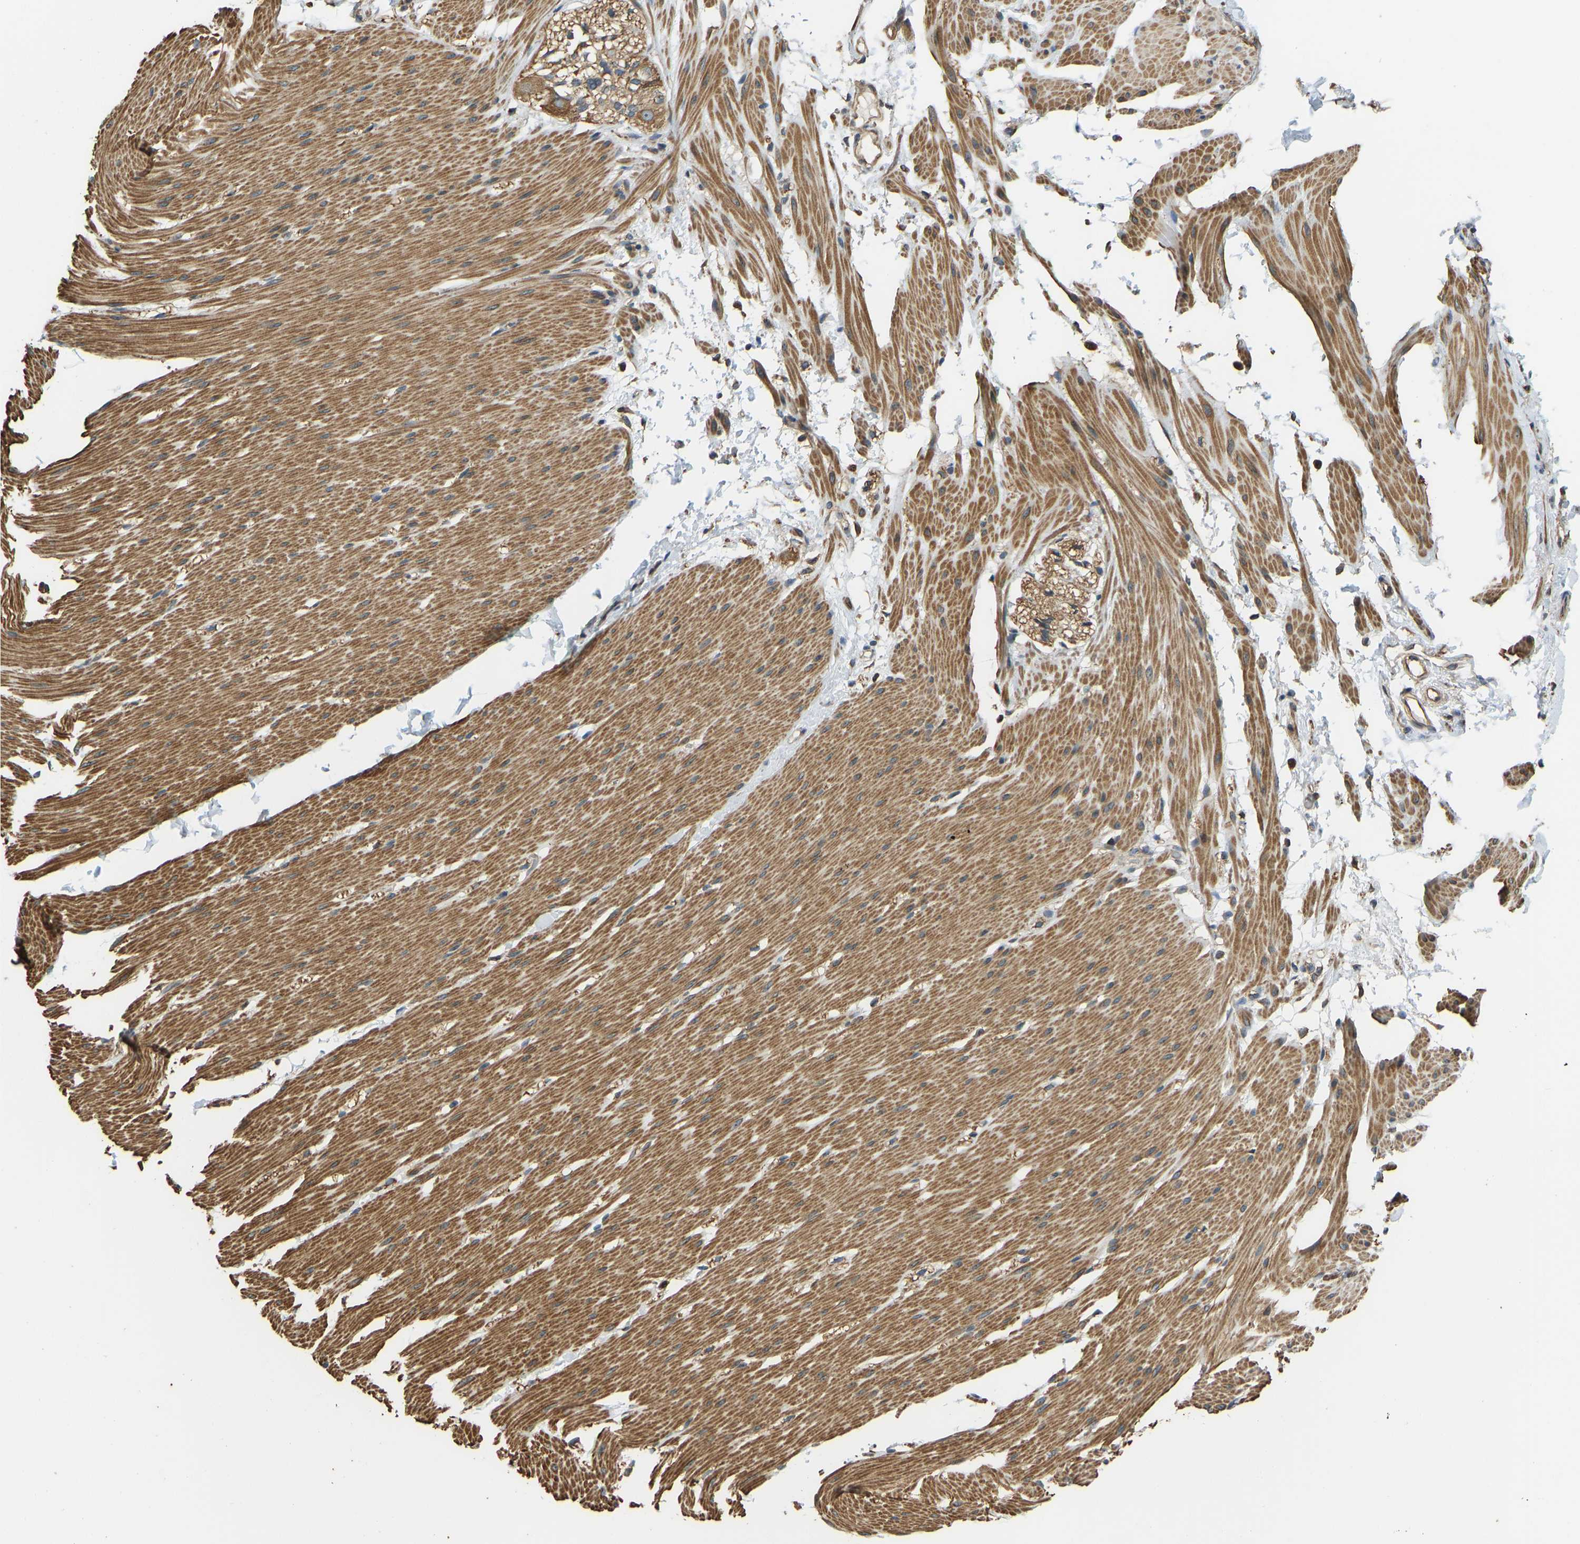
{"staining": {"intensity": "moderate", "quantity": ">75%", "location": "cytoplasmic/membranous"}, "tissue": "smooth muscle", "cell_type": "Smooth muscle cells", "image_type": "normal", "snomed": [{"axis": "morphology", "description": "Normal tissue, NOS"}, {"axis": "topography", "description": "Smooth muscle"}, {"axis": "topography", "description": "Colon"}], "caption": "This micrograph demonstrates IHC staining of unremarkable smooth muscle, with medium moderate cytoplasmic/membranous expression in approximately >75% of smooth muscle cells.", "gene": "OS9", "patient": {"sex": "male", "age": 67}}